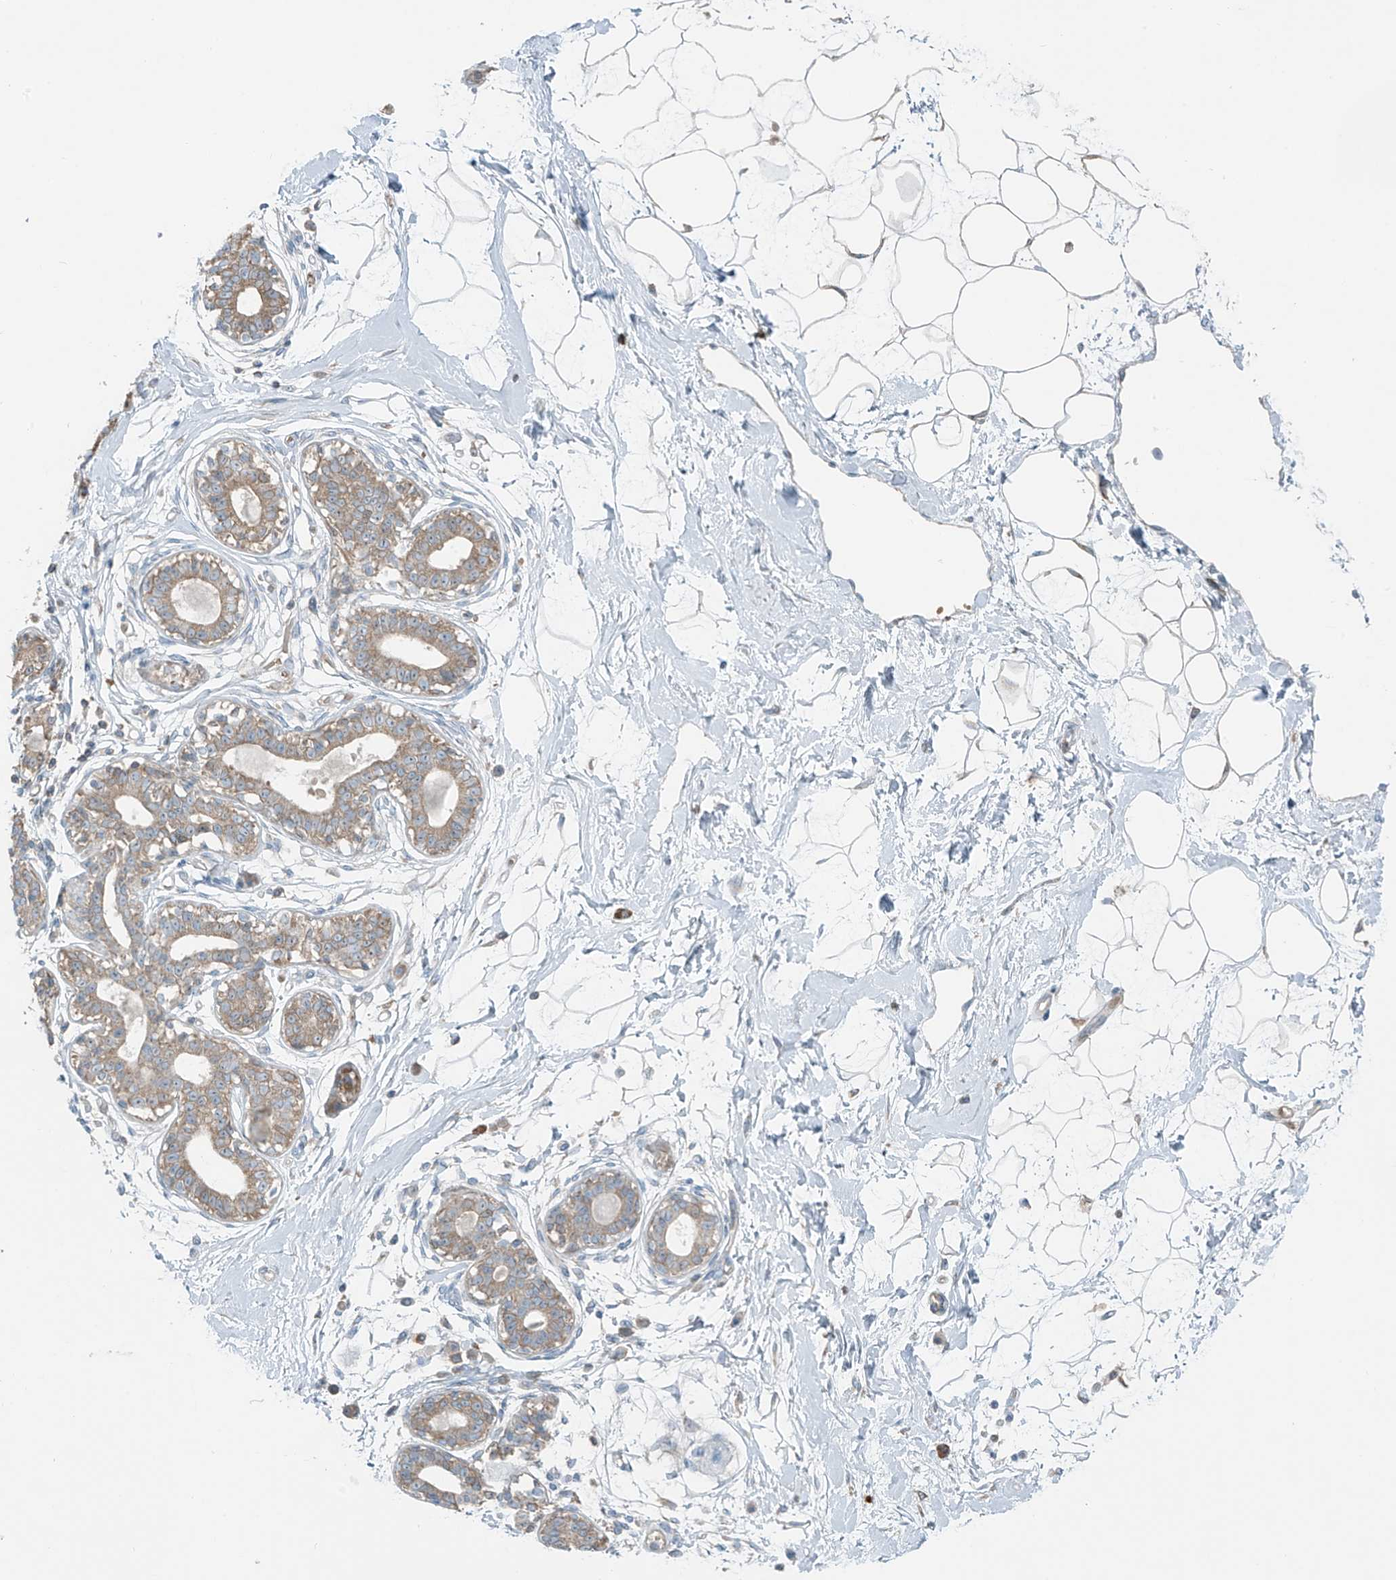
{"staining": {"intensity": "weak", "quantity": ">75%", "location": "cytoplasmic/membranous"}, "tissue": "breast", "cell_type": "Adipocytes", "image_type": "normal", "snomed": [{"axis": "morphology", "description": "Normal tissue, NOS"}, {"axis": "topography", "description": "Breast"}], "caption": "IHC photomicrograph of normal breast stained for a protein (brown), which shows low levels of weak cytoplasmic/membranous staining in approximately >75% of adipocytes.", "gene": "FAM131C", "patient": {"sex": "female", "age": 45}}